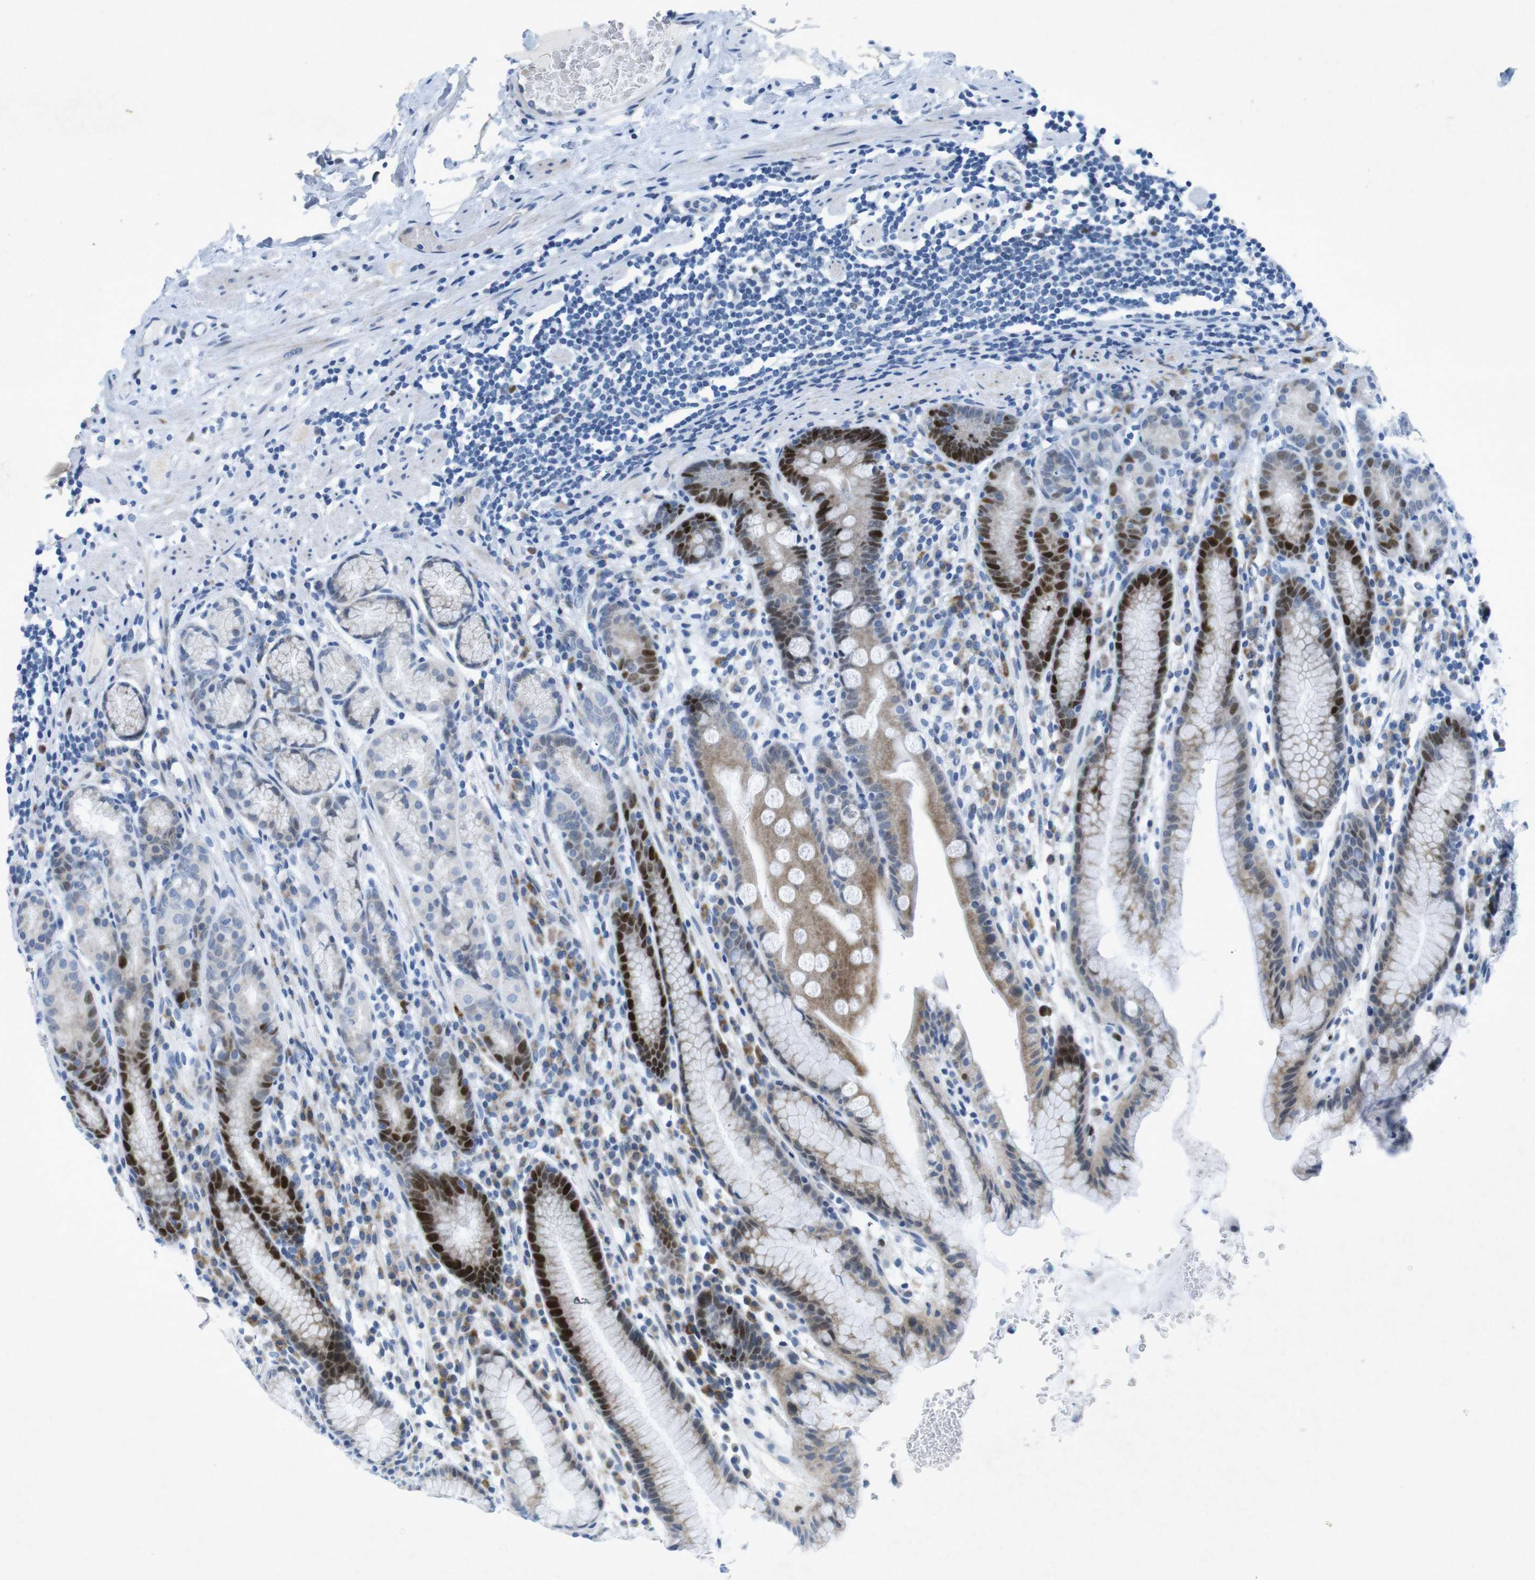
{"staining": {"intensity": "strong", "quantity": "25%-75%", "location": "cytoplasmic/membranous,nuclear"}, "tissue": "stomach", "cell_type": "Glandular cells", "image_type": "normal", "snomed": [{"axis": "morphology", "description": "Normal tissue, NOS"}, {"axis": "topography", "description": "Stomach, lower"}], "caption": "Human stomach stained for a protein (brown) reveals strong cytoplasmic/membranous,nuclear positive expression in approximately 25%-75% of glandular cells.", "gene": "CHAF1A", "patient": {"sex": "male", "age": 52}}